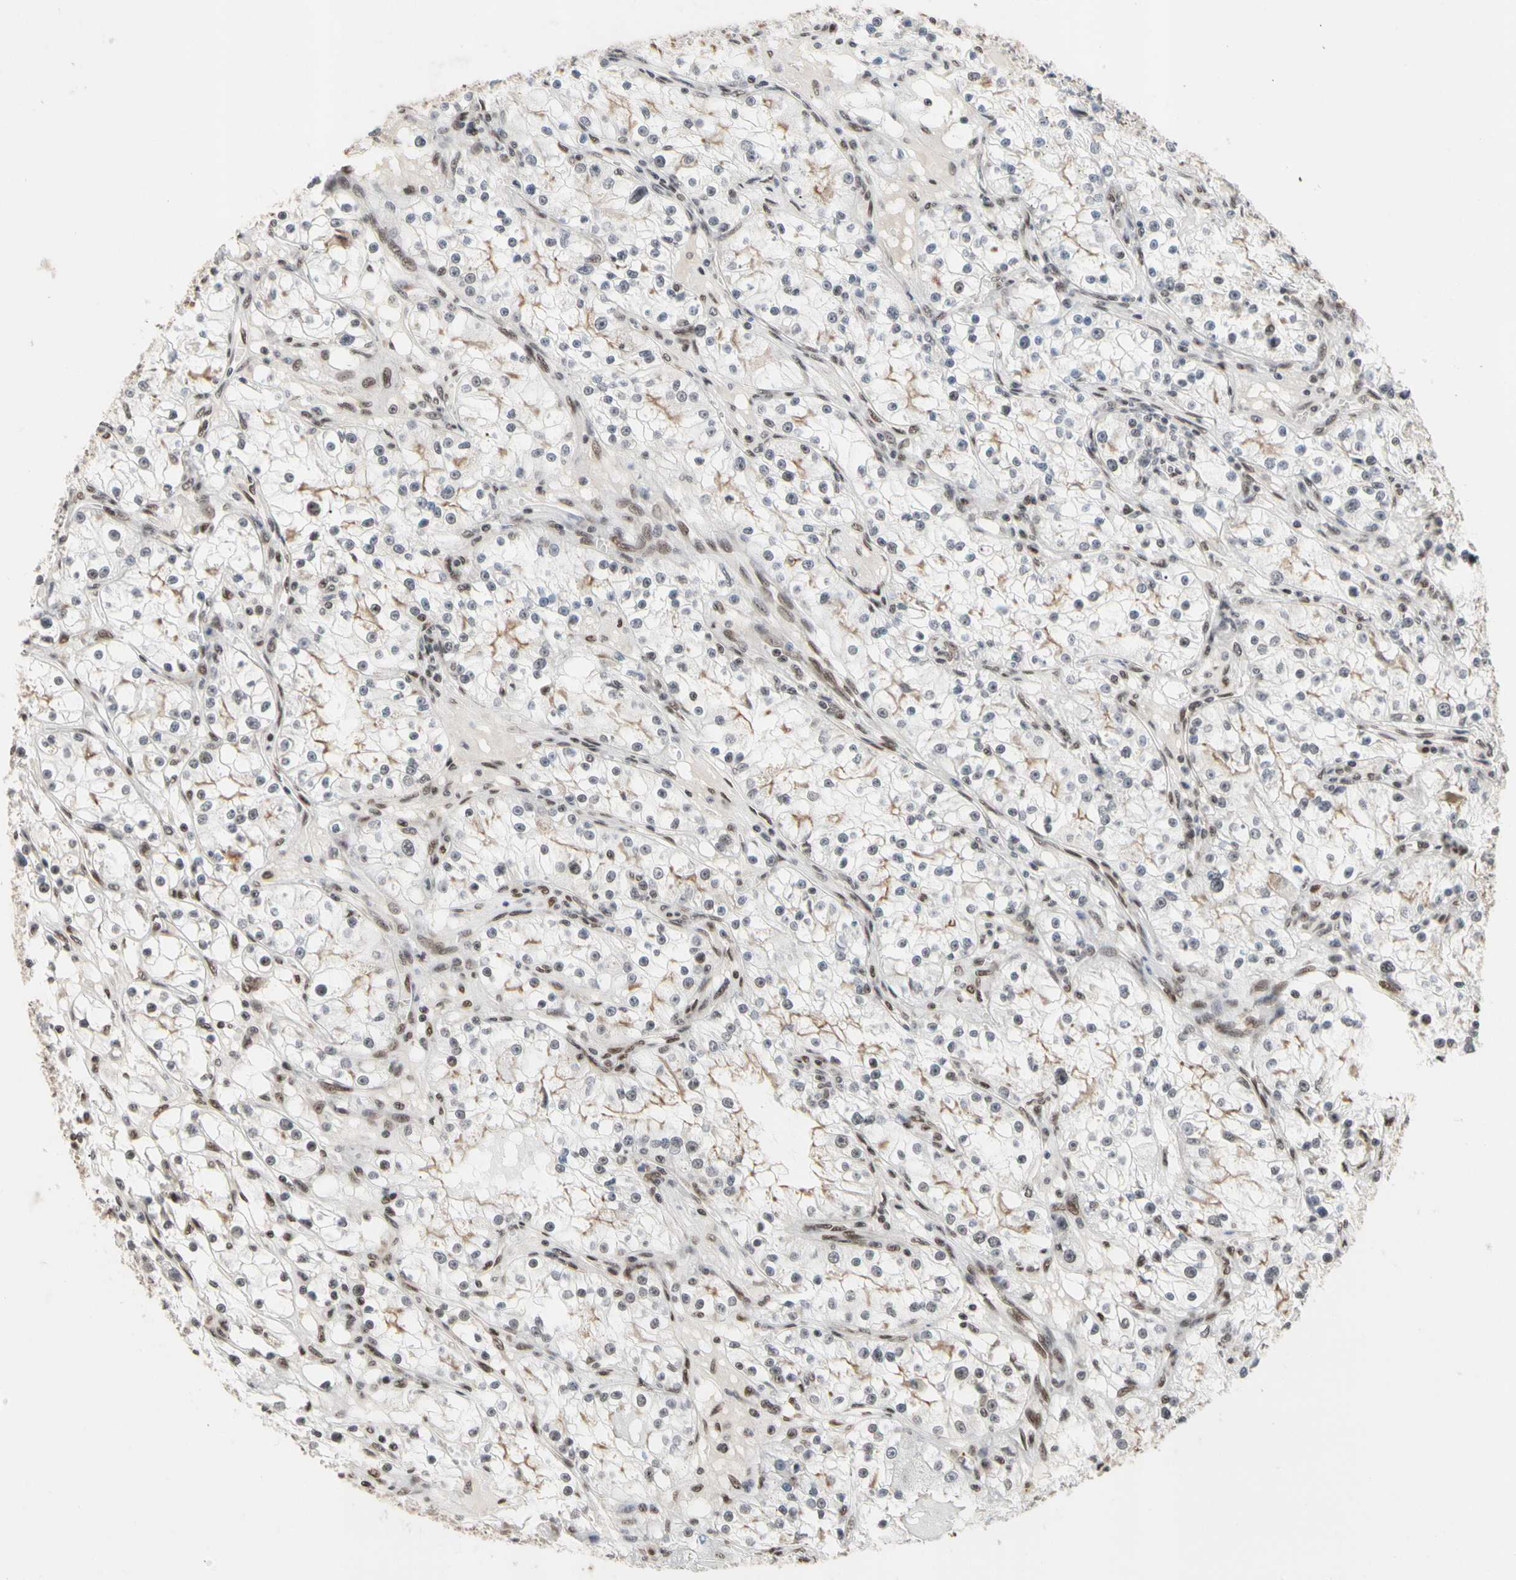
{"staining": {"intensity": "moderate", "quantity": "<25%", "location": "nuclear"}, "tissue": "renal cancer", "cell_type": "Tumor cells", "image_type": "cancer", "snomed": [{"axis": "morphology", "description": "Adenocarcinoma, NOS"}, {"axis": "topography", "description": "Kidney"}], "caption": "The histopathology image reveals staining of renal adenocarcinoma, revealing moderate nuclear protein expression (brown color) within tumor cells.", "gene": "FAM98B", "patient": {"sex": "male", "age": 56}}